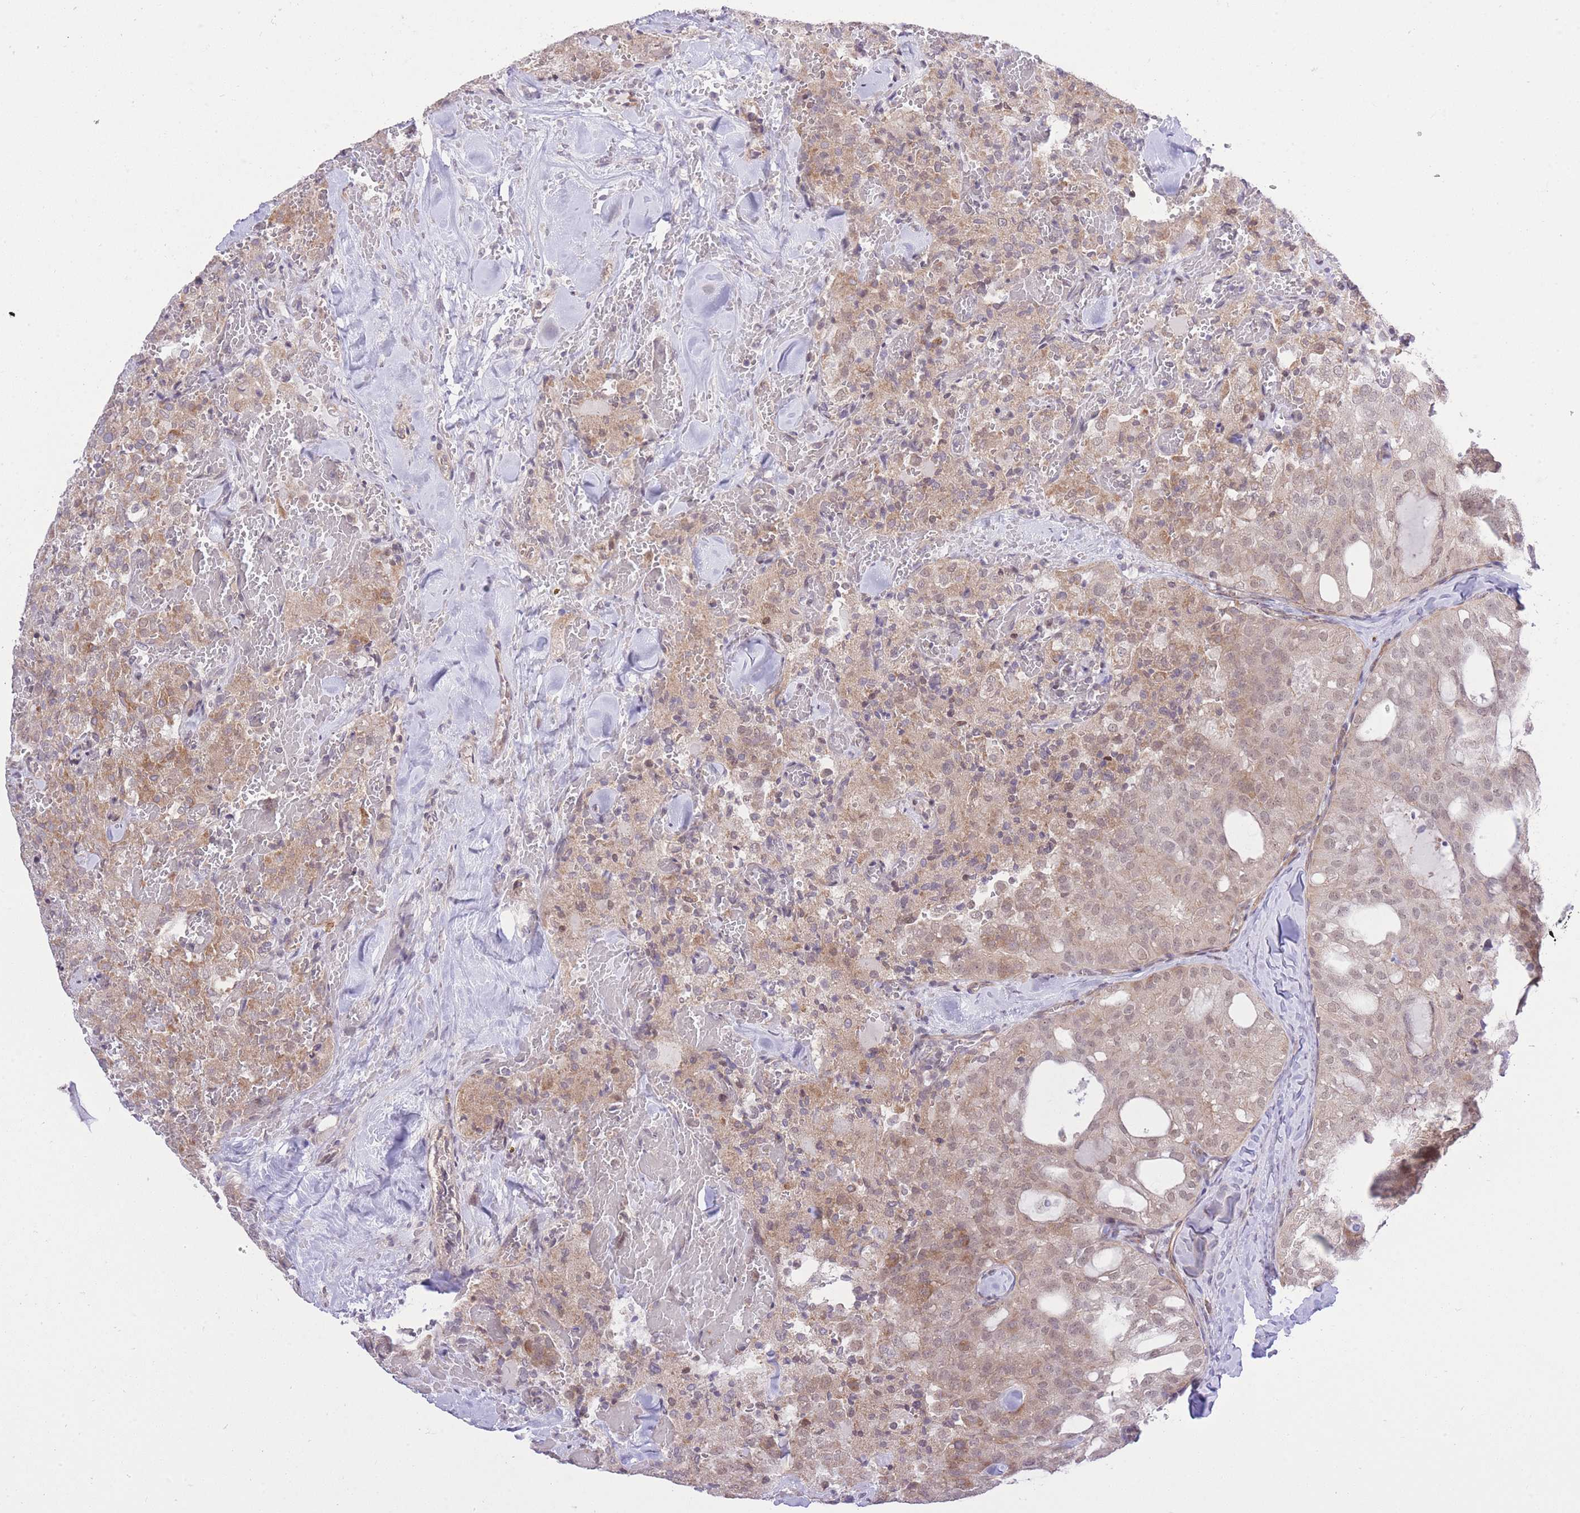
{"staining": {"intensity": "weak", "quantity": "<25%", "location": "cytoplasmic/membranous"}, "tissue": "thyroid cancer", "cell_type": "Tumor cells", "image_type": "cancer", "snomed": [{"axis": "morphology", "description": "Follicular adenoma carcinoma, NOS"}, {"axis": "topography", "description": "Thyroid gland"}], "caption": "Immunohistochemistry of thyroid cancer reveals no expression in tumor cells.", "gene": "ELOA2", "patient": {"sex": "male", "age": 75}}